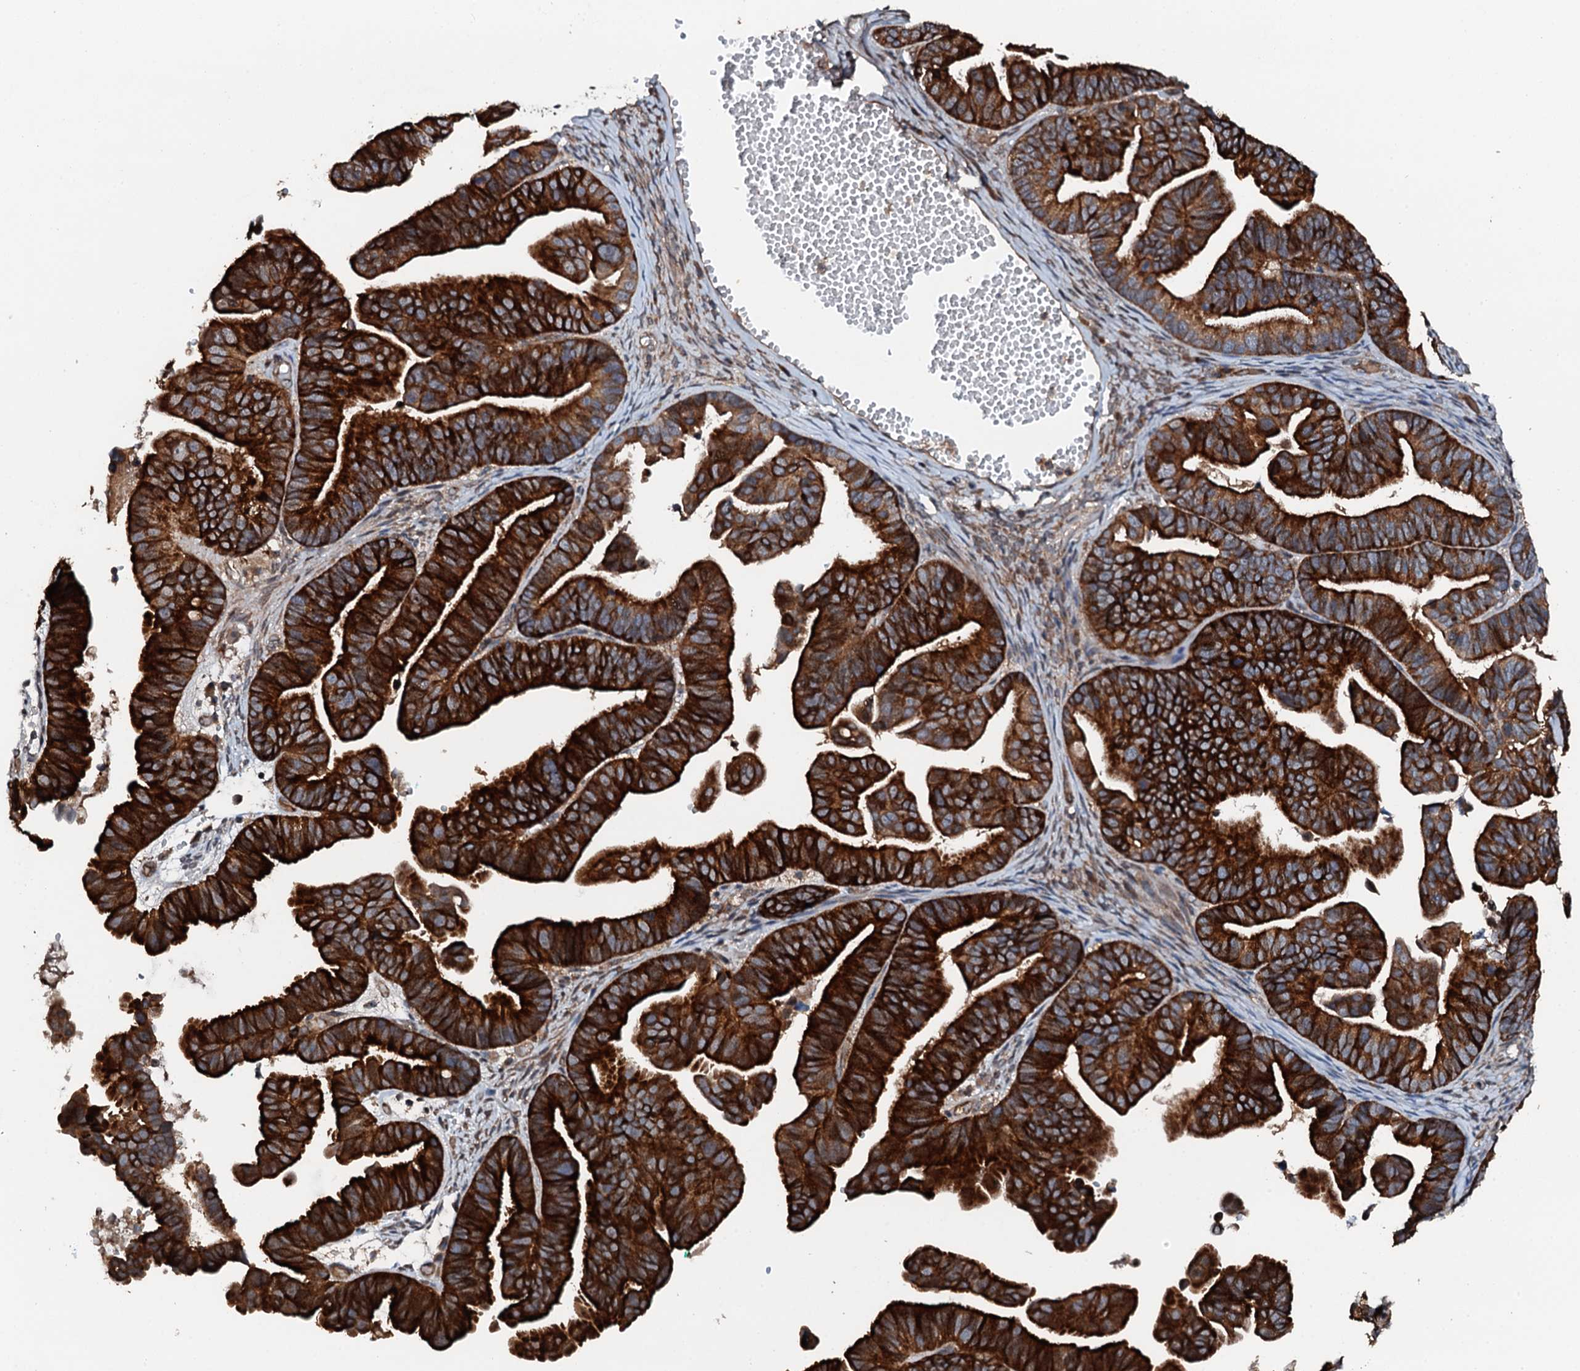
{"staining": {"intensity": "strong", "quantity": ">75%", "location": "cytoplasmic/membranous"}, "tissue": "ovarian cancer", "cell_type": "Tumor cells", "image_type": "cancer", "snomed": [{"axis": "morphology", "description": "Cystadenocarcinoma, serous, NOS"}, {"axis": "topography", "description": "Ovary"}], "caption": "Brown immunohistochemical staining in serous cystadenocarcinoma (ovarian) reveals strong cytoplasmic/membranous expression in approximately >75% of tumor cells.", "gene": "FLYWCH1", "patient": {"sex": "female", "age": 56}}